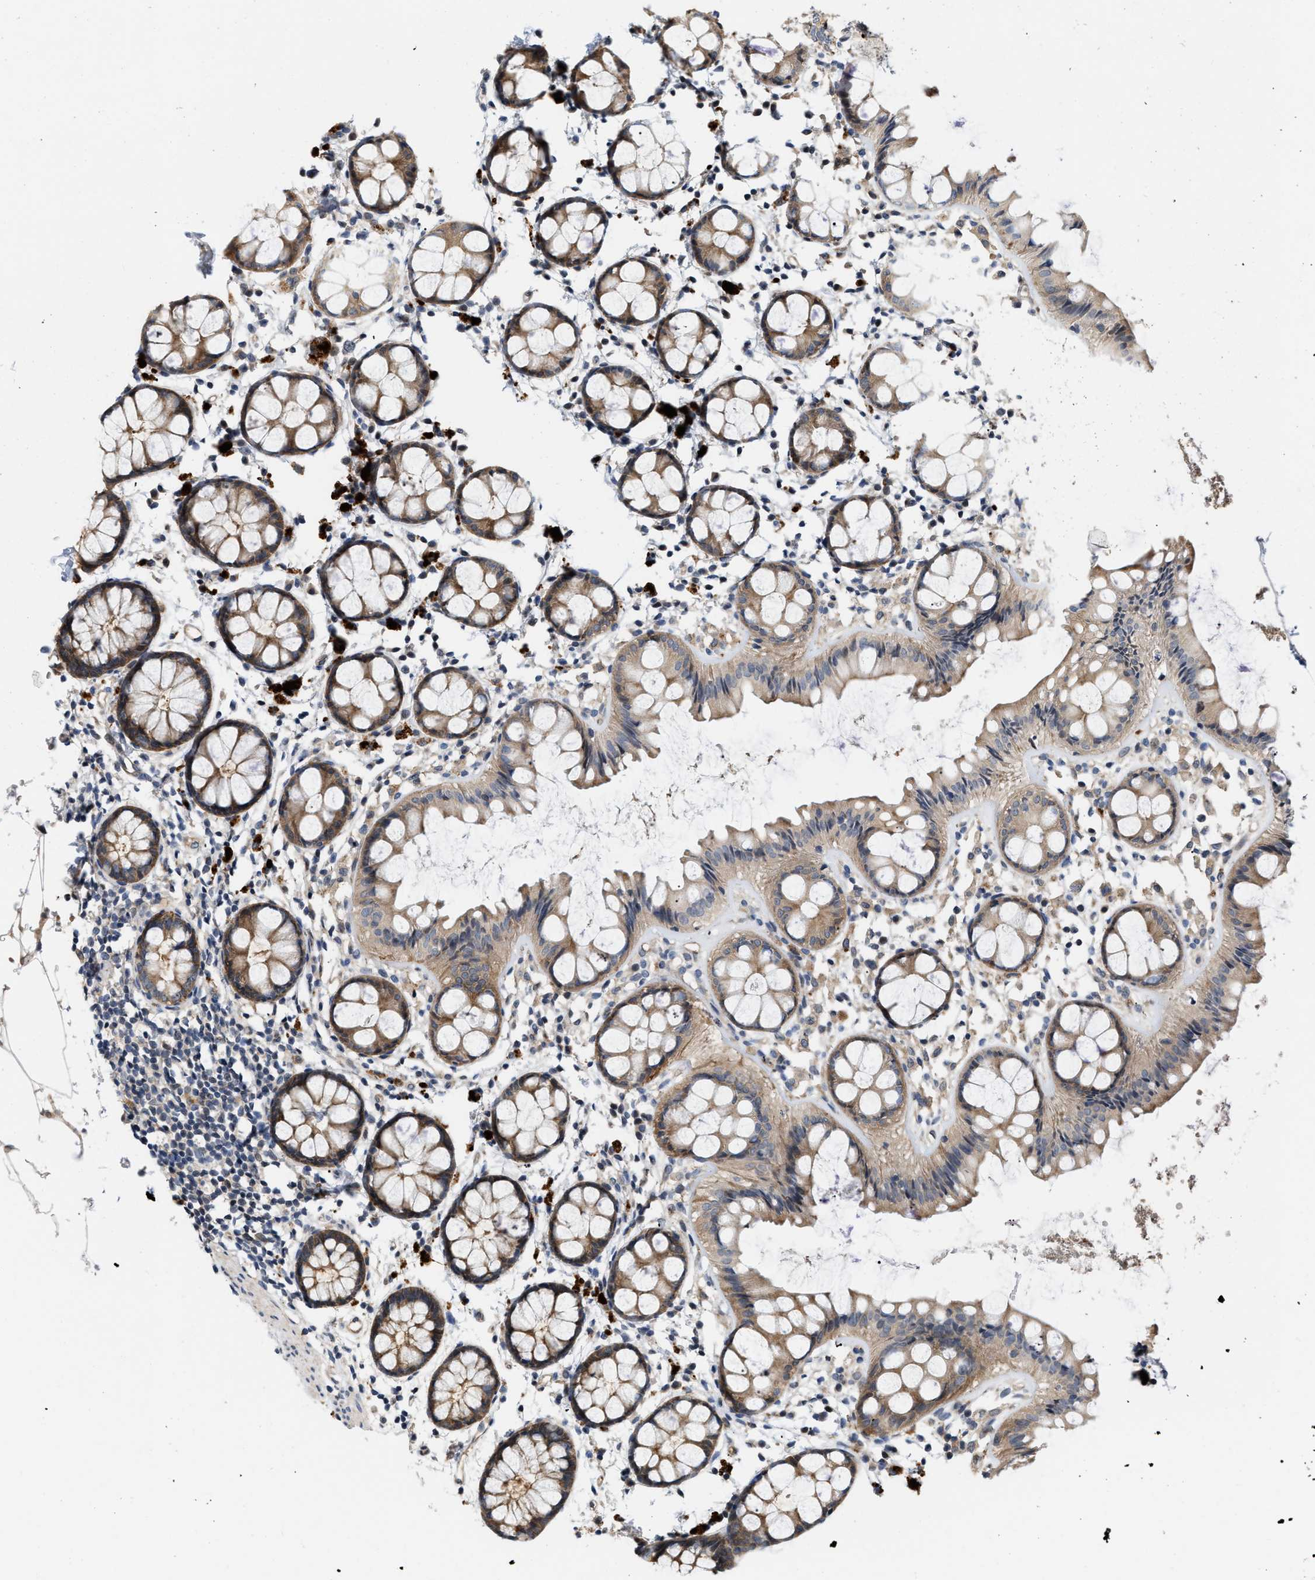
{"staining": {"intensity": "moderate", "quantity": ">75%", "location": "cytoplasmic/membranous"}, "tissue": "rectum", "cell_type": "Glandular cells", "image_type": "normal", "snomed": [{"axis": "morphology", "description": "Normal tissue, NOS"}, {"axis": "topography", "description": "Rectum"}], "caption": "This photomicrograph exhibits immunohistochemistry (IHC) staining of normal rectum, with medium moderate cytoplasmic/membranous expression in about >75% of glandular cells.", "gene": "CSNK1A1", "patient": {"sex": "female", "age": 66}}